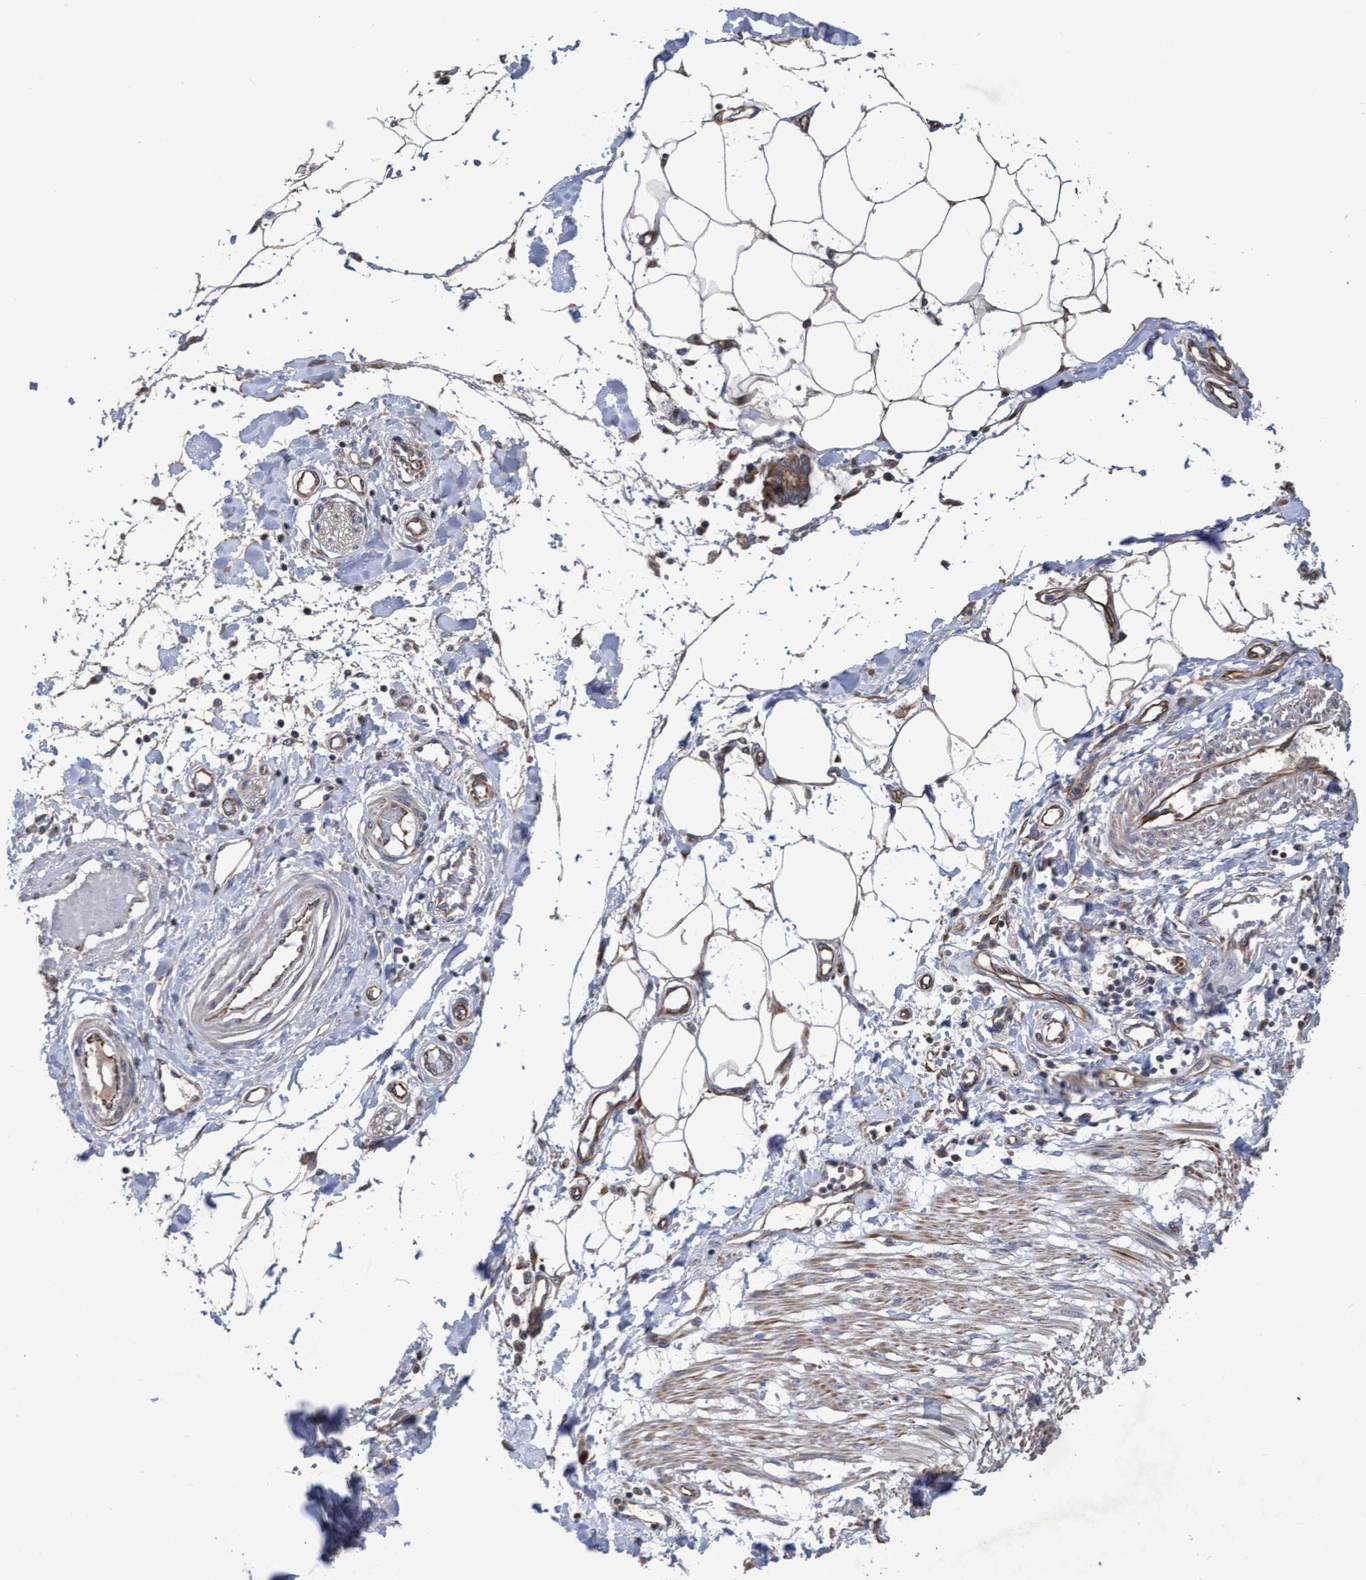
{"staining": {"intensity": "moderate", "quantity": ">75%", "location": "cytoplasmic/membranous"}, "tissue": "adipose tissue", "cell_type": "Adipocytes", "image_type": "normal", "snomed": [{"axis": "morphology", "description": "Normal tissue, NOS"}, {"axis": "morphology", "description": "Adenocarcinoma, NOS"}, {"axis": "topography", "description": "Colon"}, {"axis": "topography", "description": "Peripheral nerve tissue"}], "caption": "The immunohistochemical stain shows moderate cytoplasmic/membranous positivity in adipocytes of benign adipose tissue. (IHC, brightfield microscopy, high magnification).", "gene": "KRT24", "patient": {"sex": "male", "age": 14}}